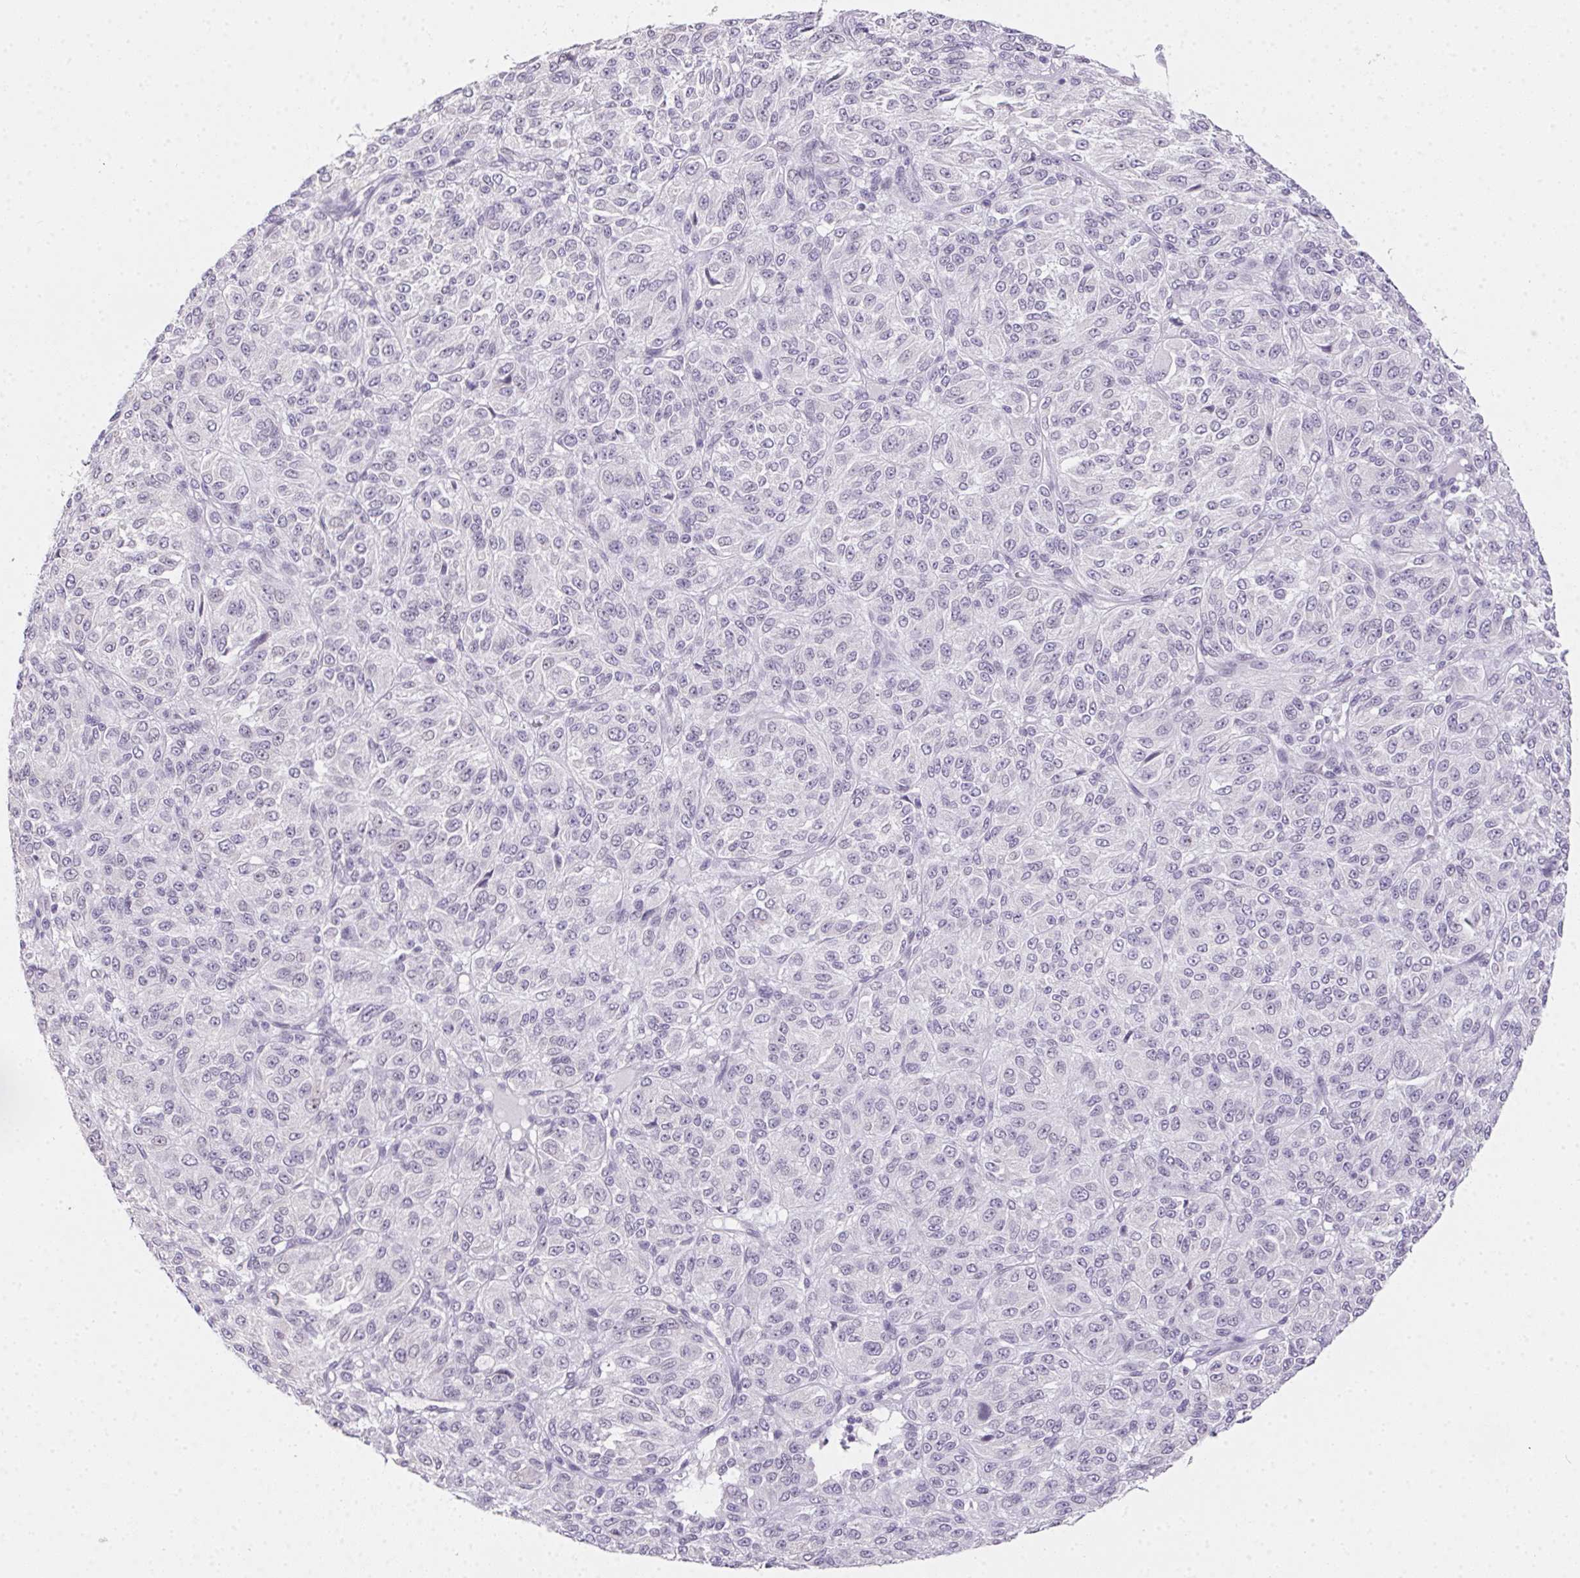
{"staining": {"intensity": "negative", "quantity": "none", "location": "none"}, "tissue": "melanoma", "cell_type": "Tumor cells", "image_type": "cancer", "snomed": [{"axis": "morphology", "description": "Malignant melanoma, Metastatic site"}, {"axis": "topography", "description": "Brain"}], "caption": "Tumor cells are negative for brown protein staining in melanoma.", "gene": "MORC1", "patient": {"sex": "female", "age": 56}}